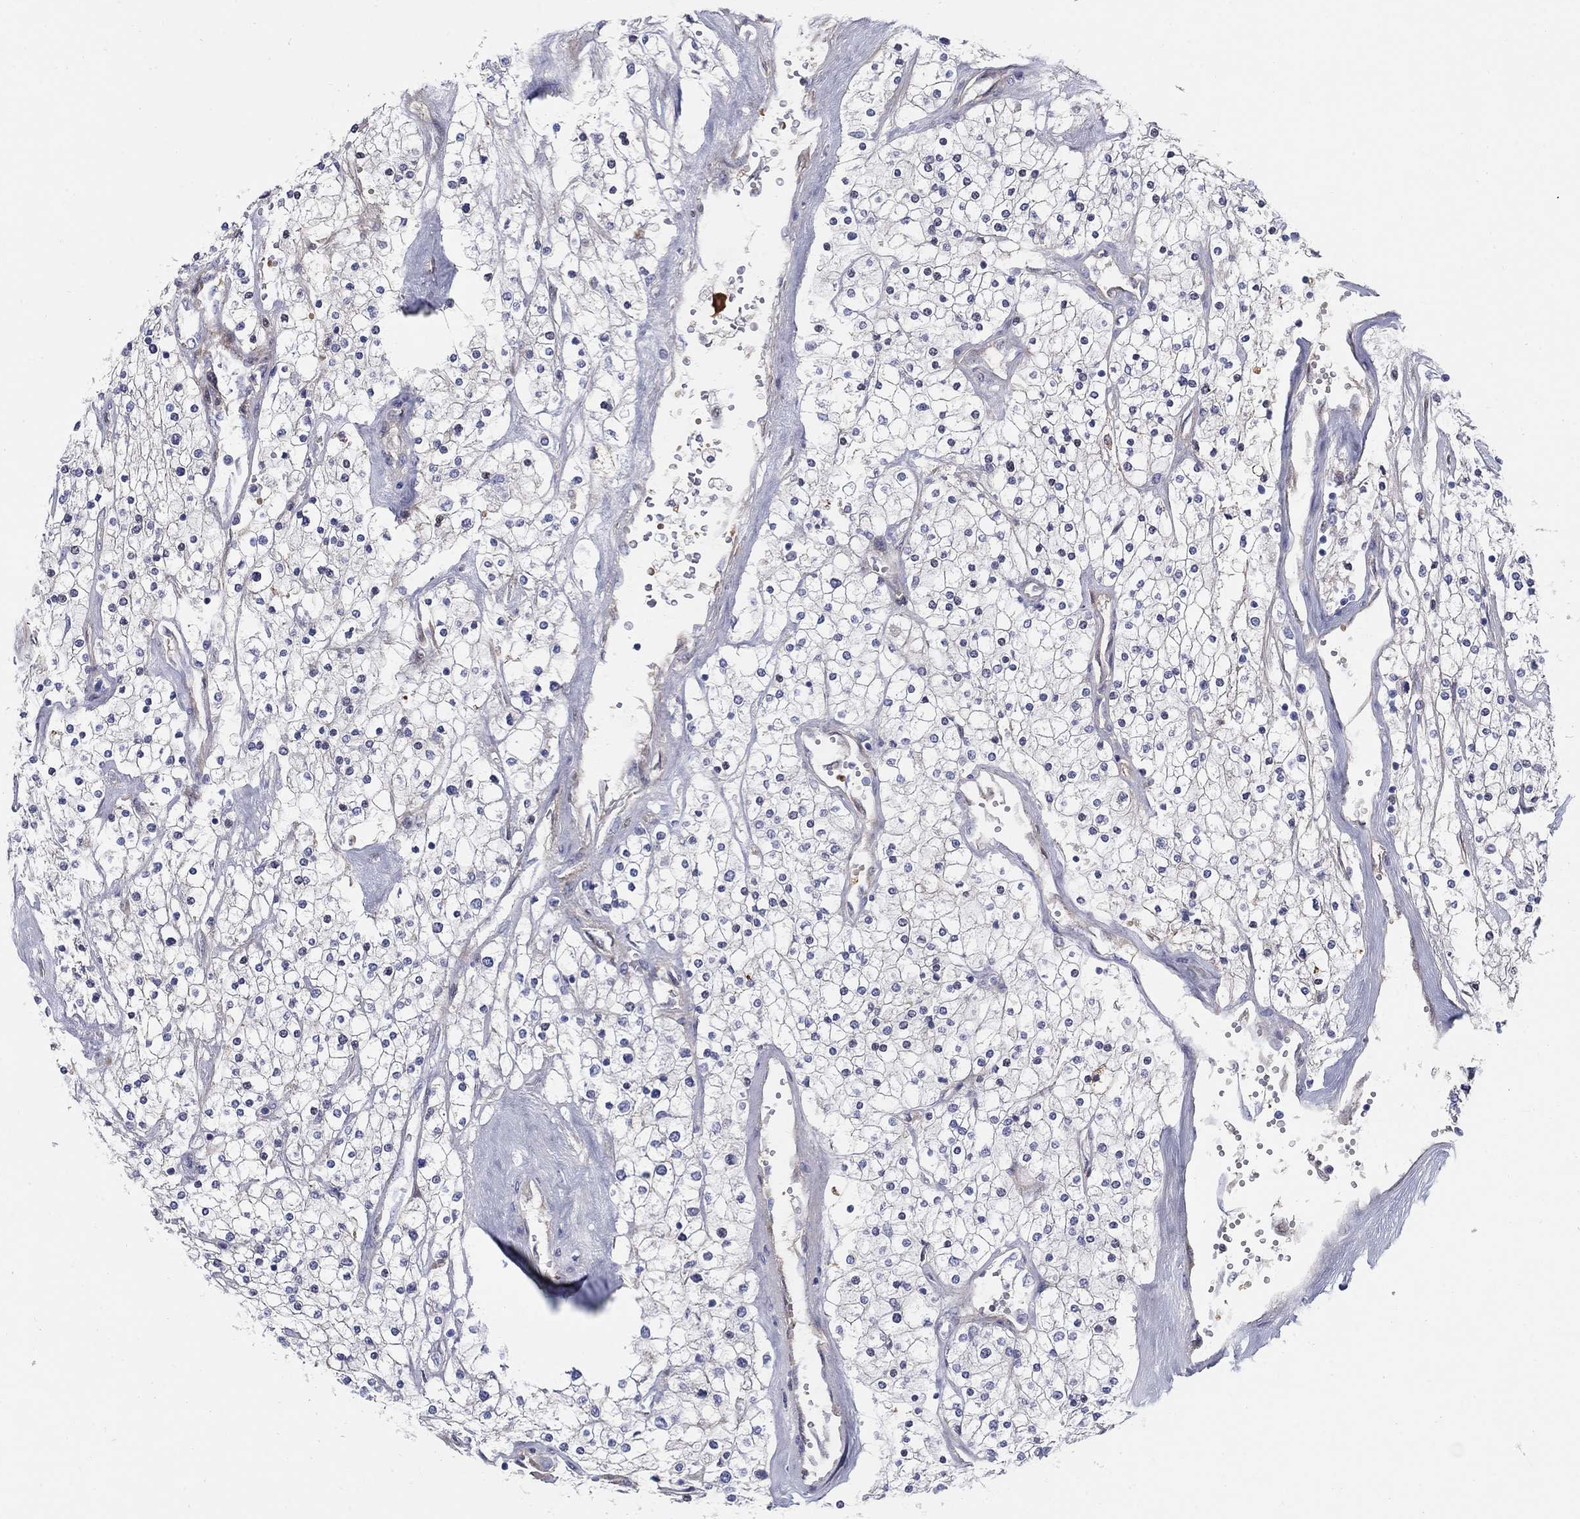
{"staining": {"intensity": "negative", "quantity": "none", "location": "none"}, "tissue": "renal cancer", "cell_type": "Tumor cells", "image_type": "cancer", "snomed": [{"axis": "morphology", "description": "Adenocarcinoma, NOS"}, {"axis": "topography", "description": "Kidney"}], "caption": "A histopathology image of human adenocarcinoma (renal) is negative for staining in tumor cells.", "gene": "HEATR4", "patient": {"sex": "male", "age": 80}}